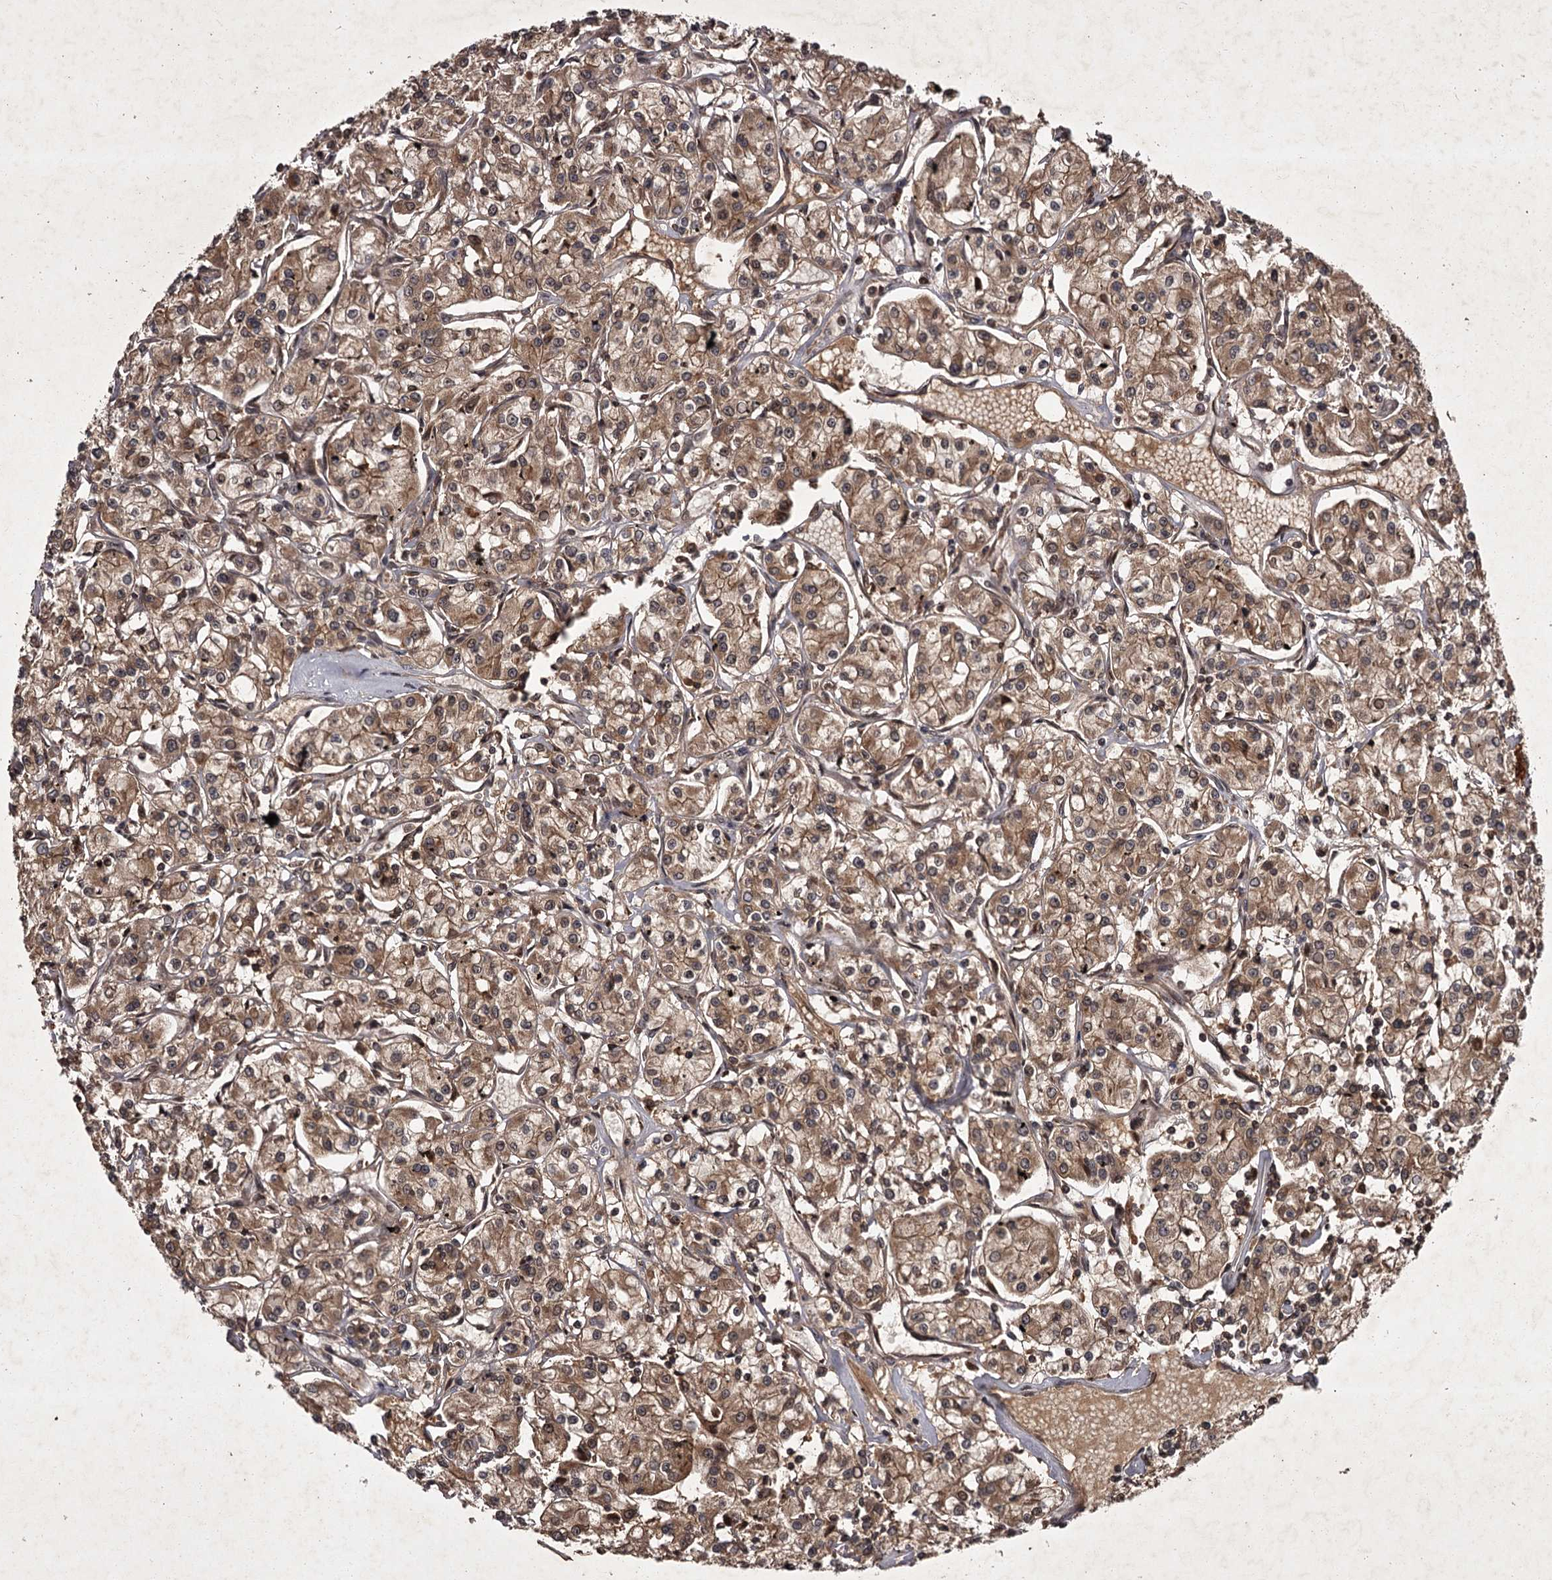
{"staining": {"intensity": "moderate", "quantity": ">75%", "location": "cytoplasmic/membranous"}, "tissue": "renal cancer", "cell_type": "Tumor cells", "image_type": "cancer", "snomed": [{"axis": "morphology", "description": "Adenocarcinoma, NOS"}, {"axis": "topography", "description": "Kidney"}], "caption": "Tumor cells display medium levels of moderate cytoplasmic/membranous expression in about >75% of cells in renal adenocarcinoma. The protein is shown in brown color, while the nuclei are stained blue.", "gene": "TBC1D23", "patient": {"sex": "female", "age": 59}}